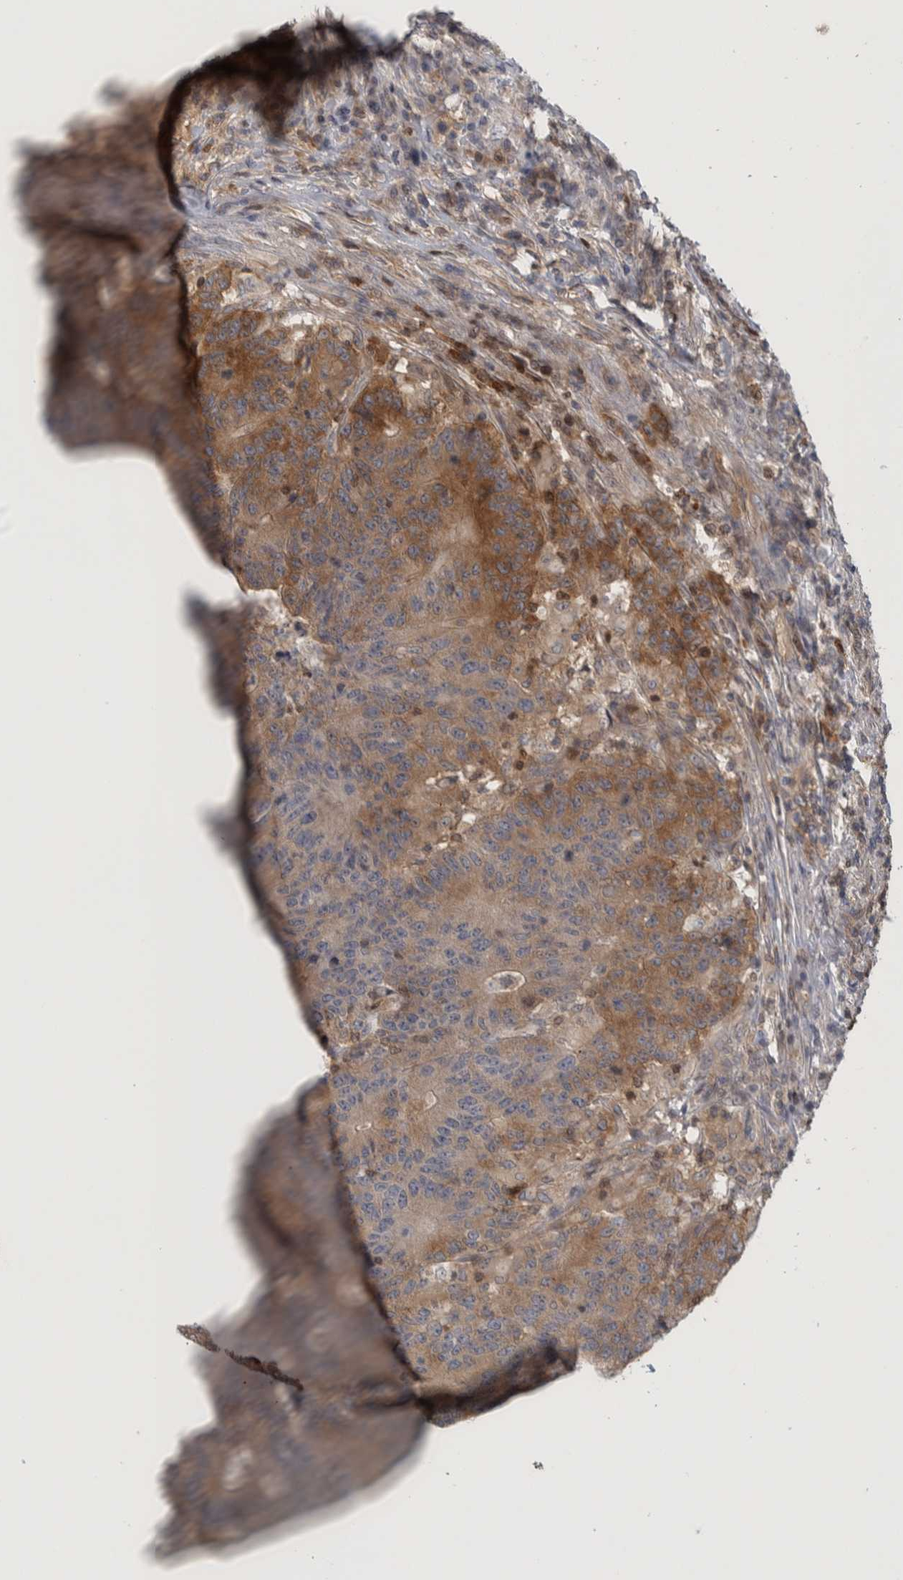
{"staining": {"intensity": "moderate", "quantity": ">75%", "location": "cytoplasmic/membranous"}, "tissue": "colorectal cancer", "cell_type": "Tumor cells", "image_type": "cancer", "snomed": [{"axis": "morphology", "description": "Normal tissue, NOS"}, {"axis": "morphology", "description": "Adenocarcinoma, NOS"}, {"axis": "topography", "description": "Colon"}], "caption": "Tumor cells show medium levels of moderate cytoplasmic/membranous positivity in about >75% of cells in colorectal cancer.", "gene": "NFKB2", "patient": {"sex": "female", "age": 75}}